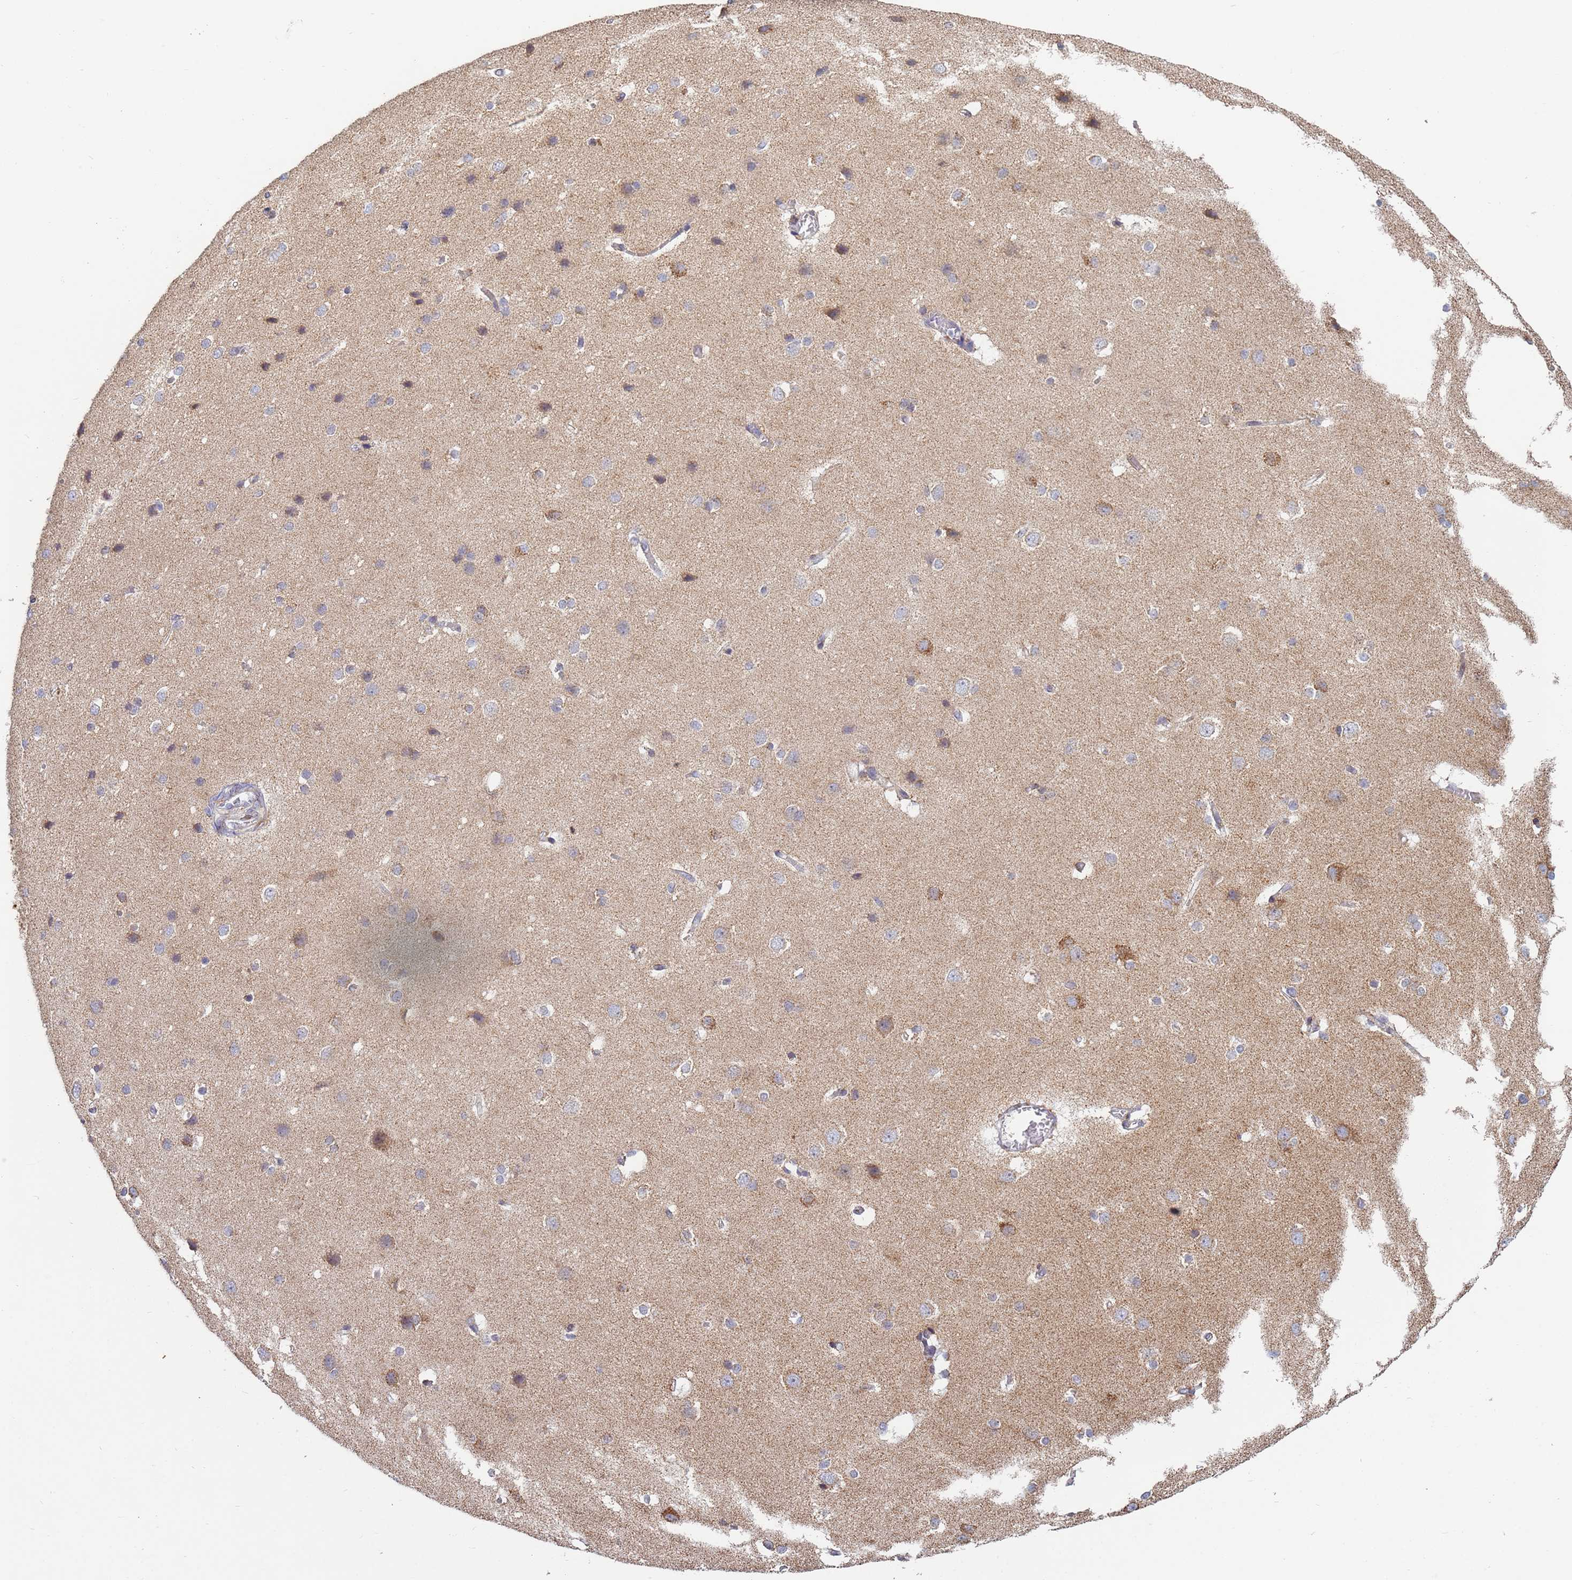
{"staining": {"intensity": "negative", "quantity": "none", "location": "none"}, "tissue": "cerebral cortex", "cell_type": "Endothelial cells", "image_type": "normal", "snomed": [{"axis": "morphology", "description": "Normal tissue, NOS"}, {"axis": "topography", "description": "Cerebral cortex"}], "caption": "DAB immunohistochemical staining of unremarkable cerebral cortex shows no significant staining in endothelial cells. The staining was performed using DAB to visualize the protein expression in brown, while the nuclei were stained in blue with hematoxylin (Magnification: 20x).", "gene": "UQCRHL", "patient": {"sex": "male", "age": 37}}